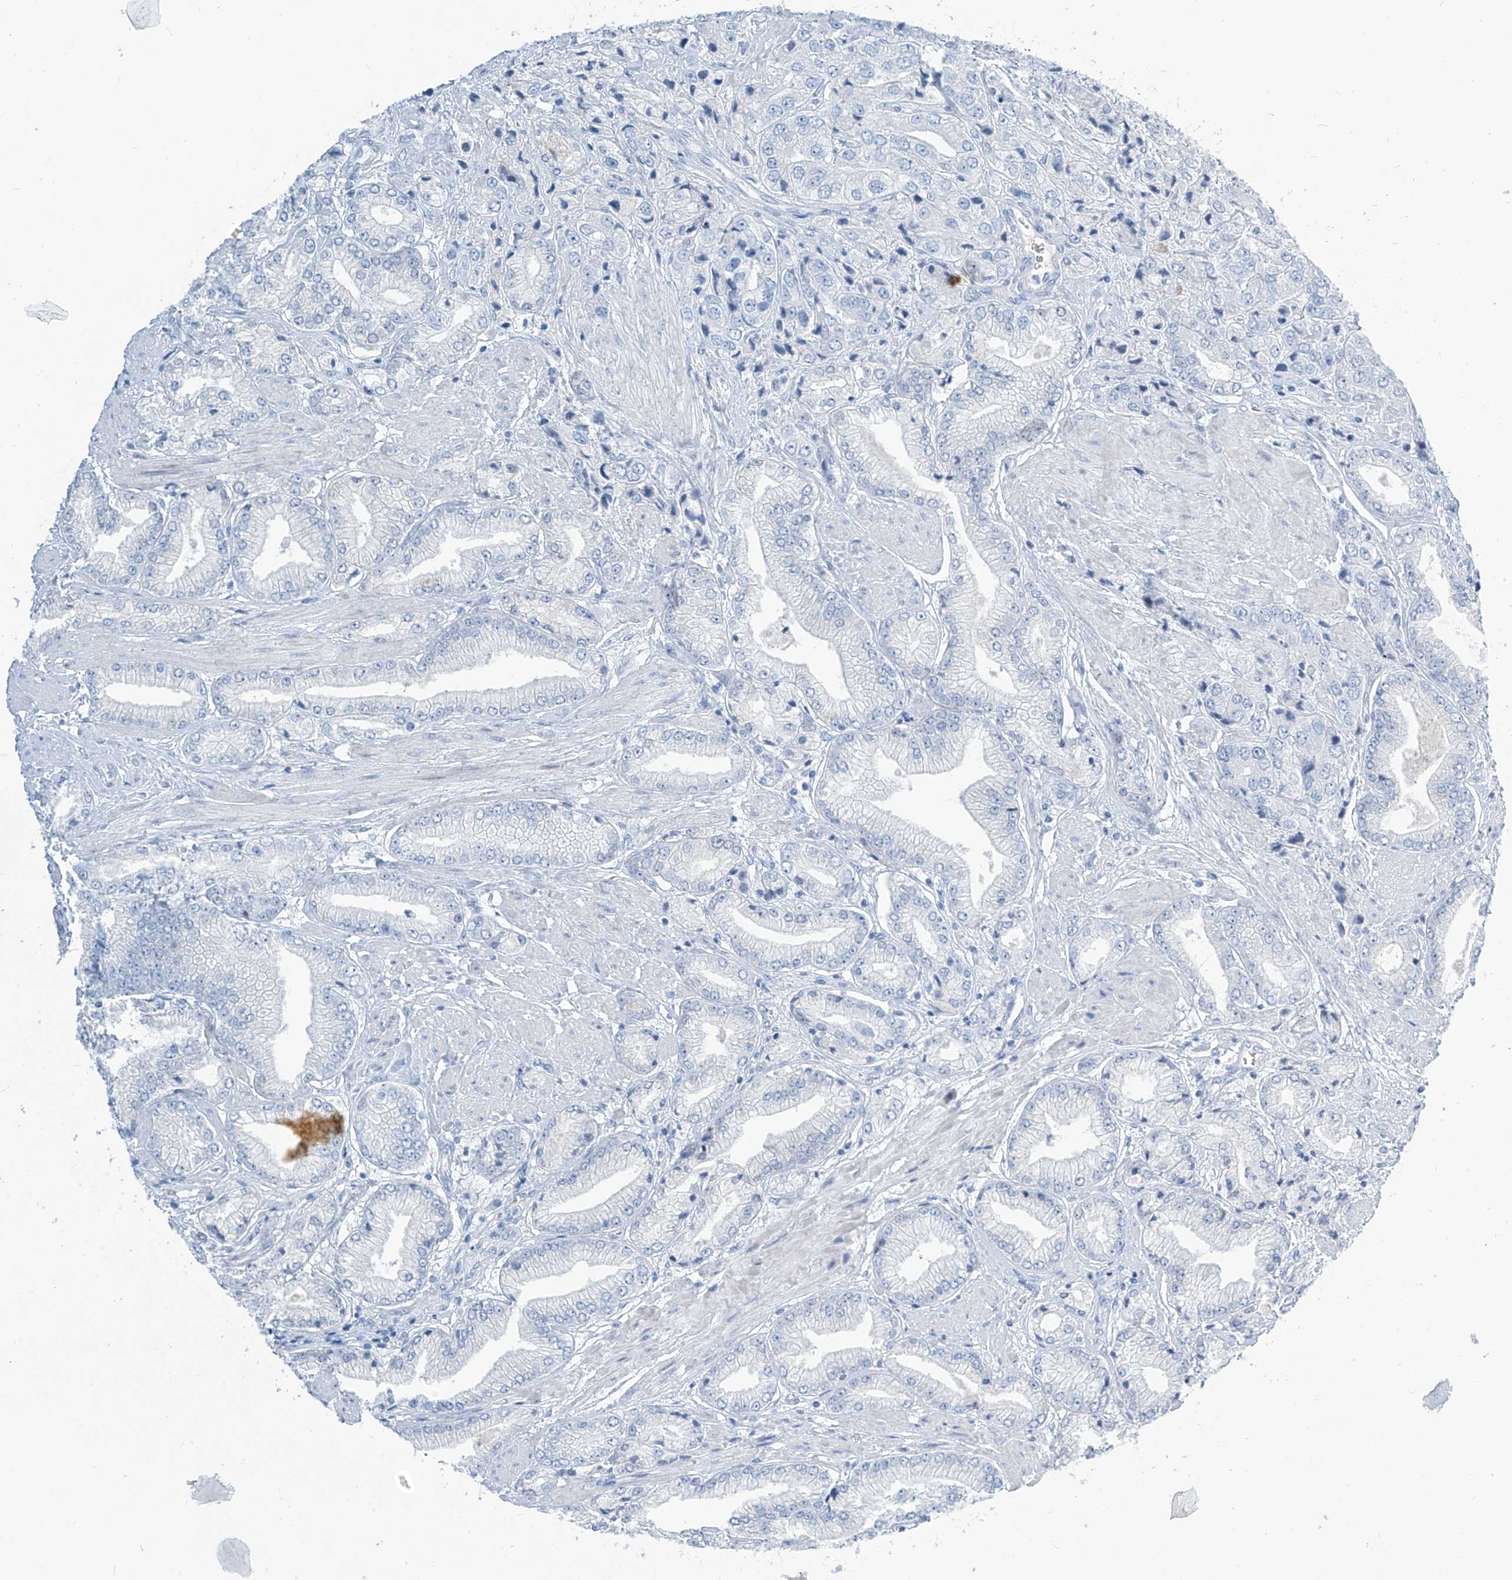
{"staining": {"intensity": "negative", "quantity": "none", "location": "none"}, "tissue": "prostate cancer", "cell_type": "Tumor cells", "image_type": "cancer", "snomed": [{"axis": "morphology", "description": "Adenocarcinoma, High grade"}, {"axis": "topography", "description": "Prostate"}], "caption": "This micrograph is of prostate high-grade adenocarcinoma stained with IHC to label a protein in brown with the nuclei are counter-stained blue. There is no staining in tumor cells. Brightfield microscopy of immunohistochemistry (IHC) stained with DAB (3,3'-diaminobenzidine) (brown) and hematoxylin (blue), captured at high magnification.", "gene": "SGO2", "patient": {"sex": "male", "age": 50}}